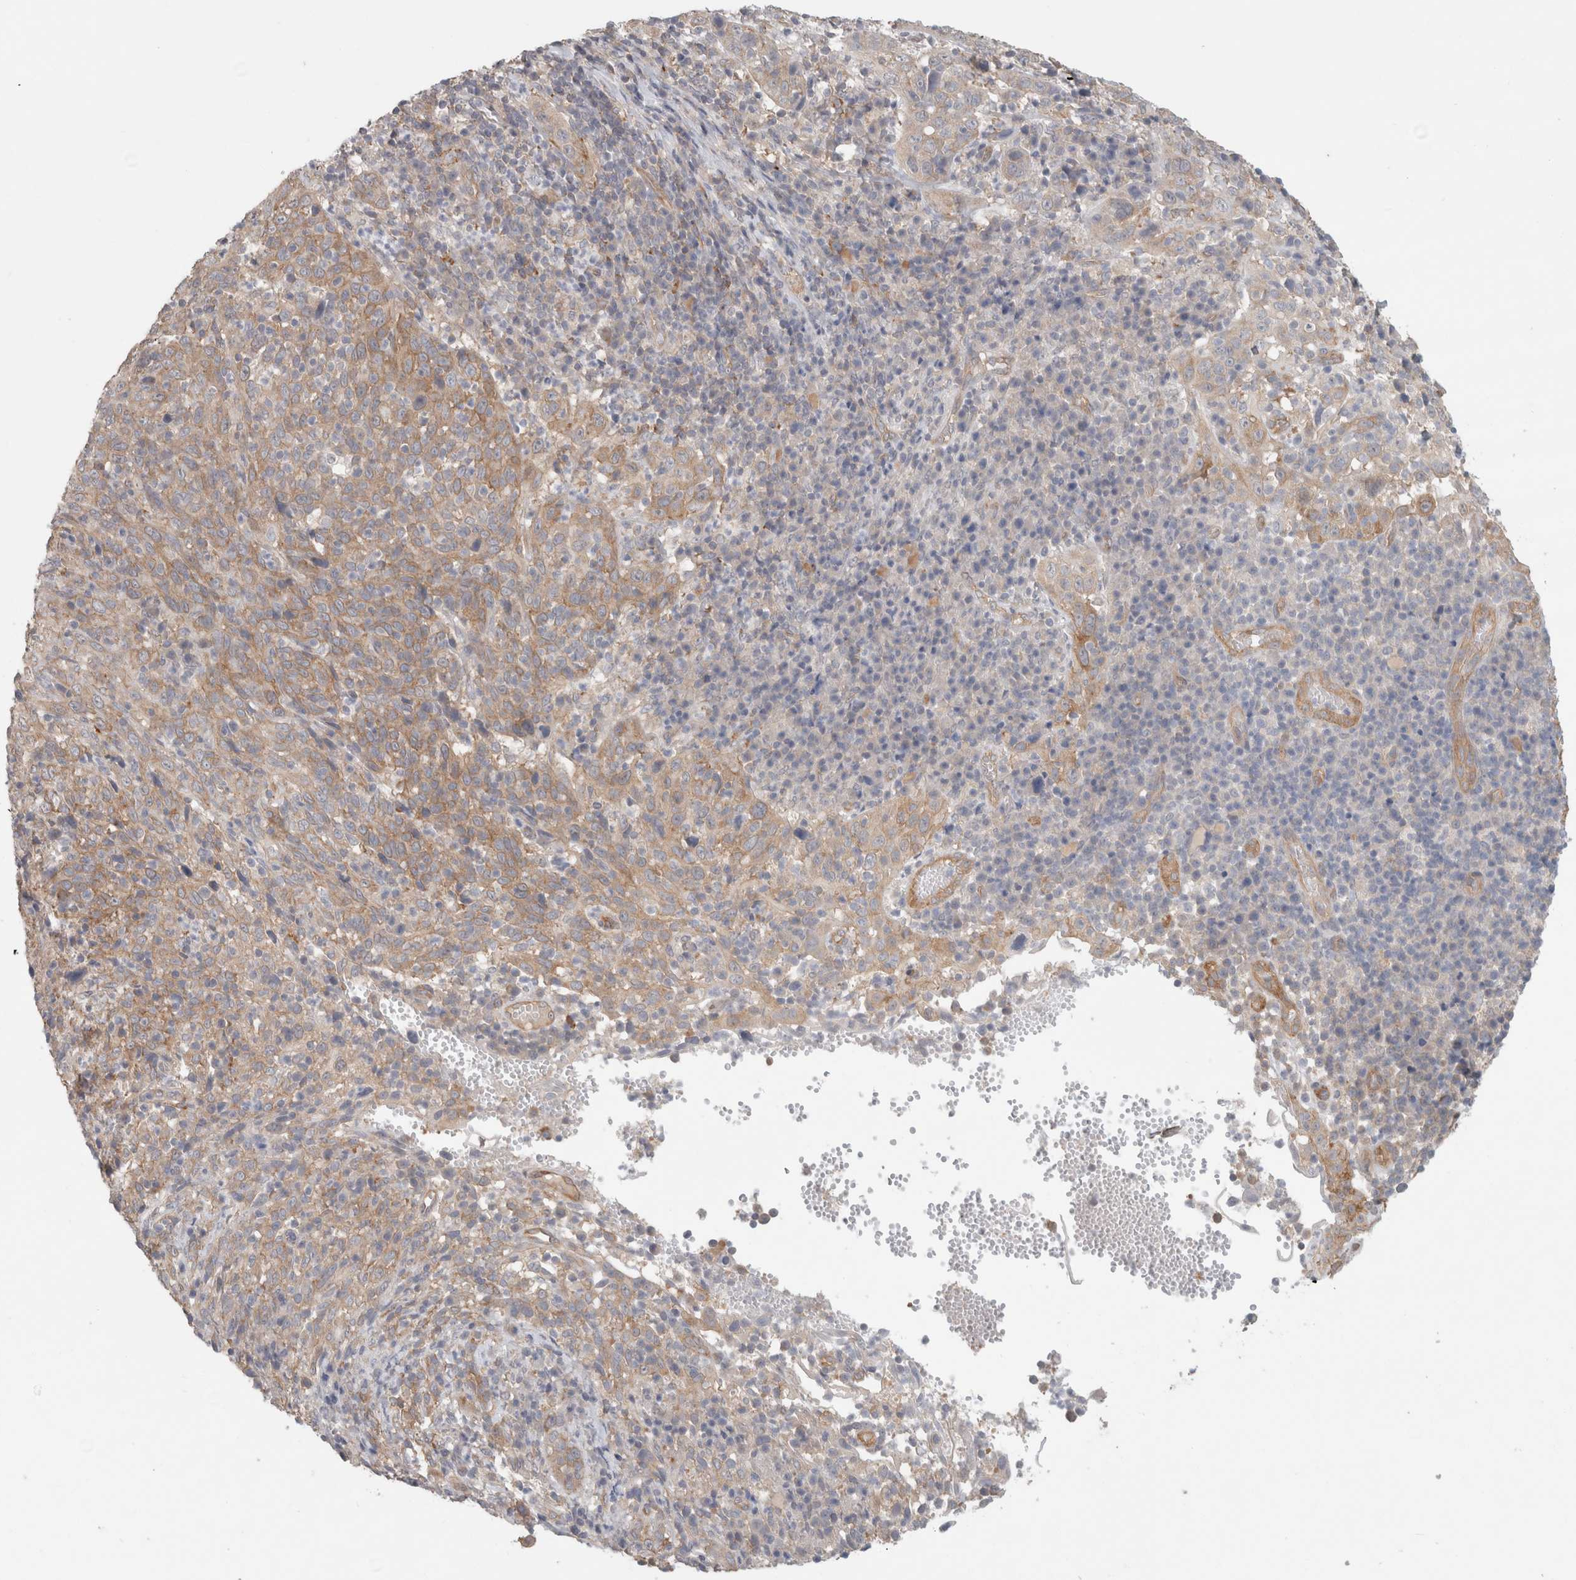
{"staining": {"intensity": "moderate", "quantity": "<25%", "location": "cytoplasmic/membranous"}, "tissue": "cervical cancer", "cell_type": "Tumor cells", "image_type": "cancer", "snomed": [{"axis": "morphology", "description": "Squamous cell carcinoma, NOS"}, {"axis": "topography", "description": "Cervix"}], "caption": "A high-resolution image shows immunohistochemistry staining of cervical squamous cell carcinoma, which shows moderate cytoplasmic/membranous staining in approximately <25% of tumor cells.", "gene": "RASAL2", "patient": {"sex": "female", "age": 46}}